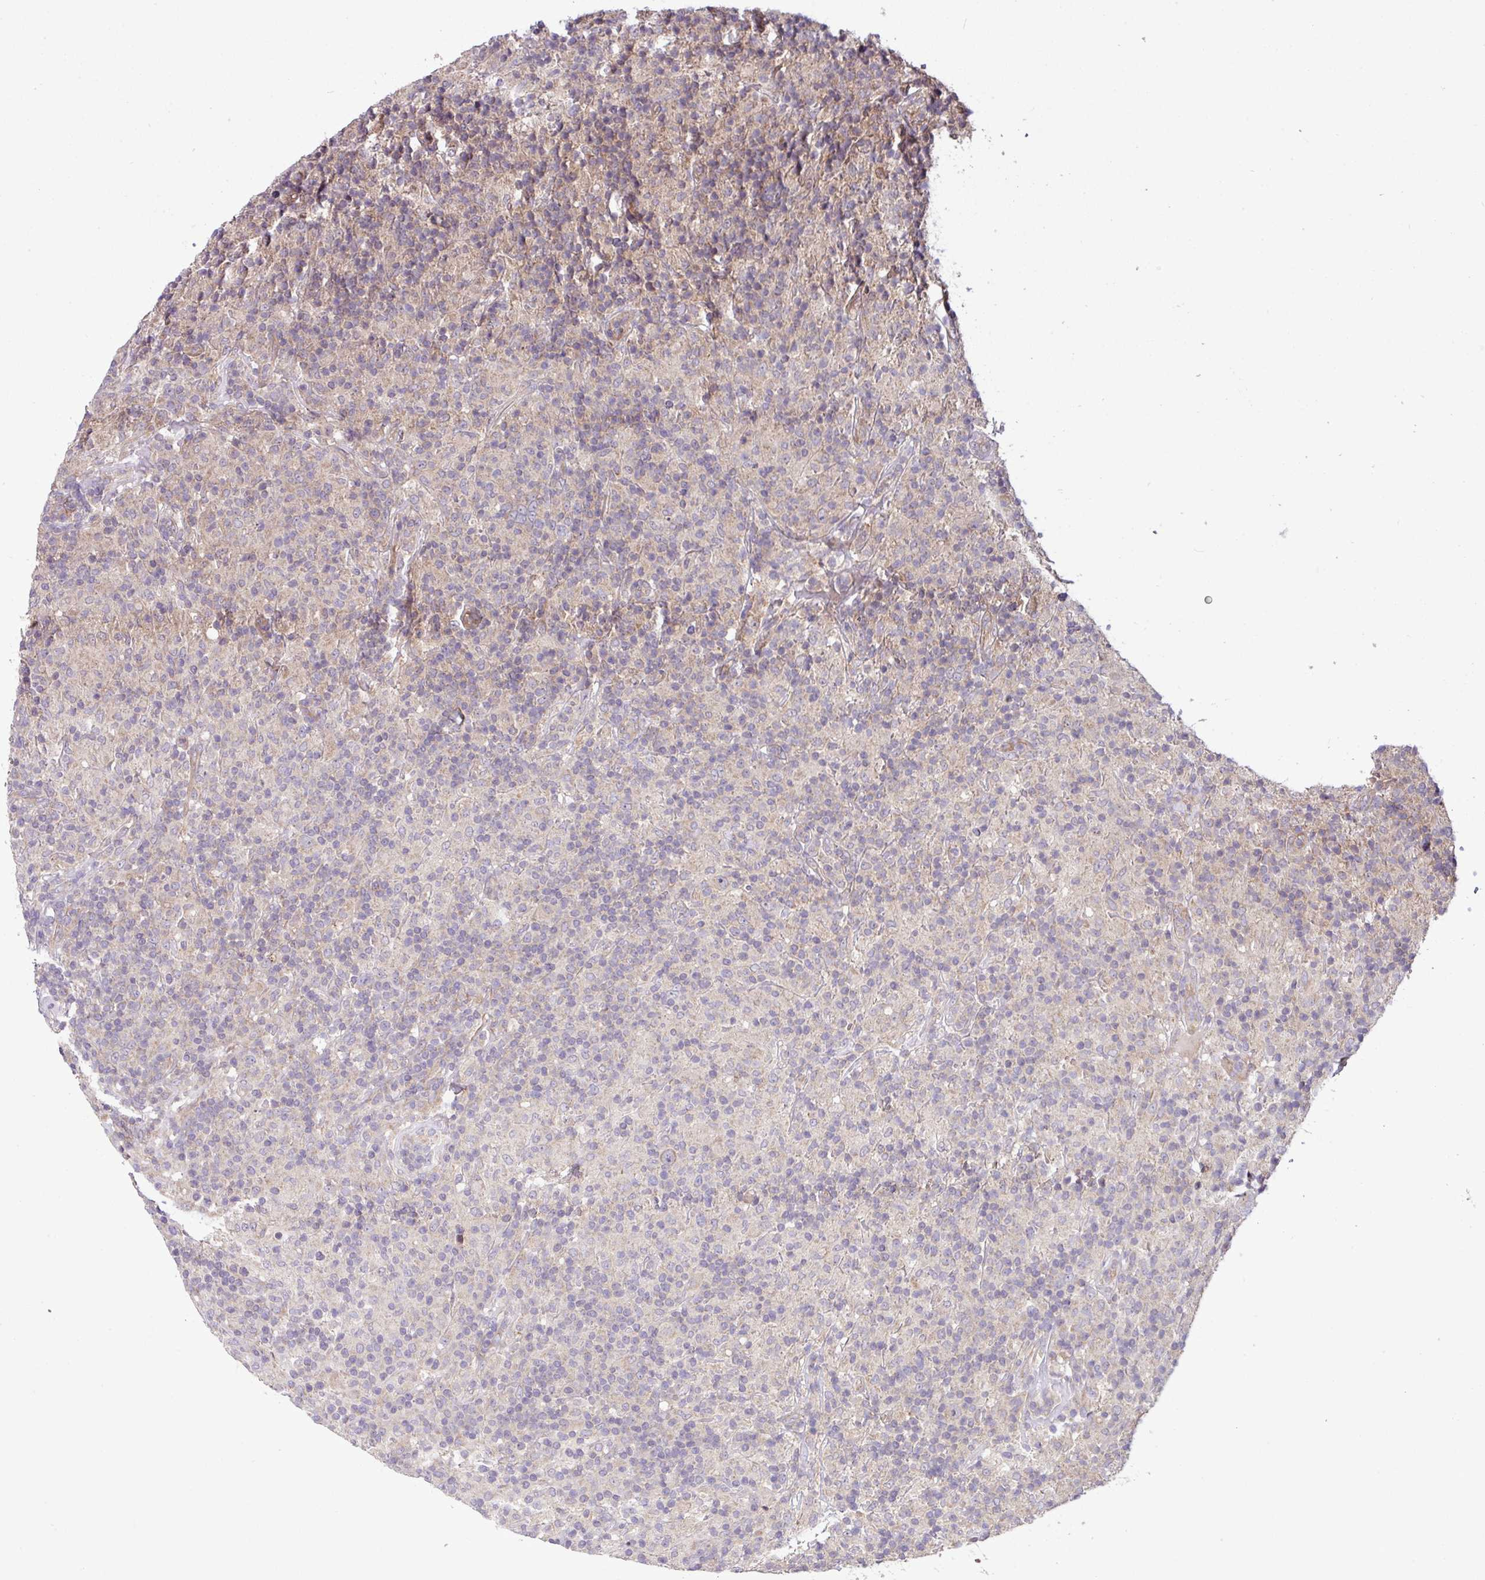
{"staining": {"intensity": "weak", "quantity": "<25%", "location": "cytoplasmic/membranous"}, "tissue": "lymphoma", "cell_type": "Tumor cells", "image_type": "cancer", "snomed": [{"axis": "morphology", "description": "Hodgkin's disease, NOS"}, {"axis": "topography", "description": "Lymph node"}], "caption": "This is a histopathology image of immunohistochemistry staining of Hodgkin's disease, which shows no positivity in tumor cells.", "gene": "XIAP", "patient": {"sex": "male", "age": 70}}